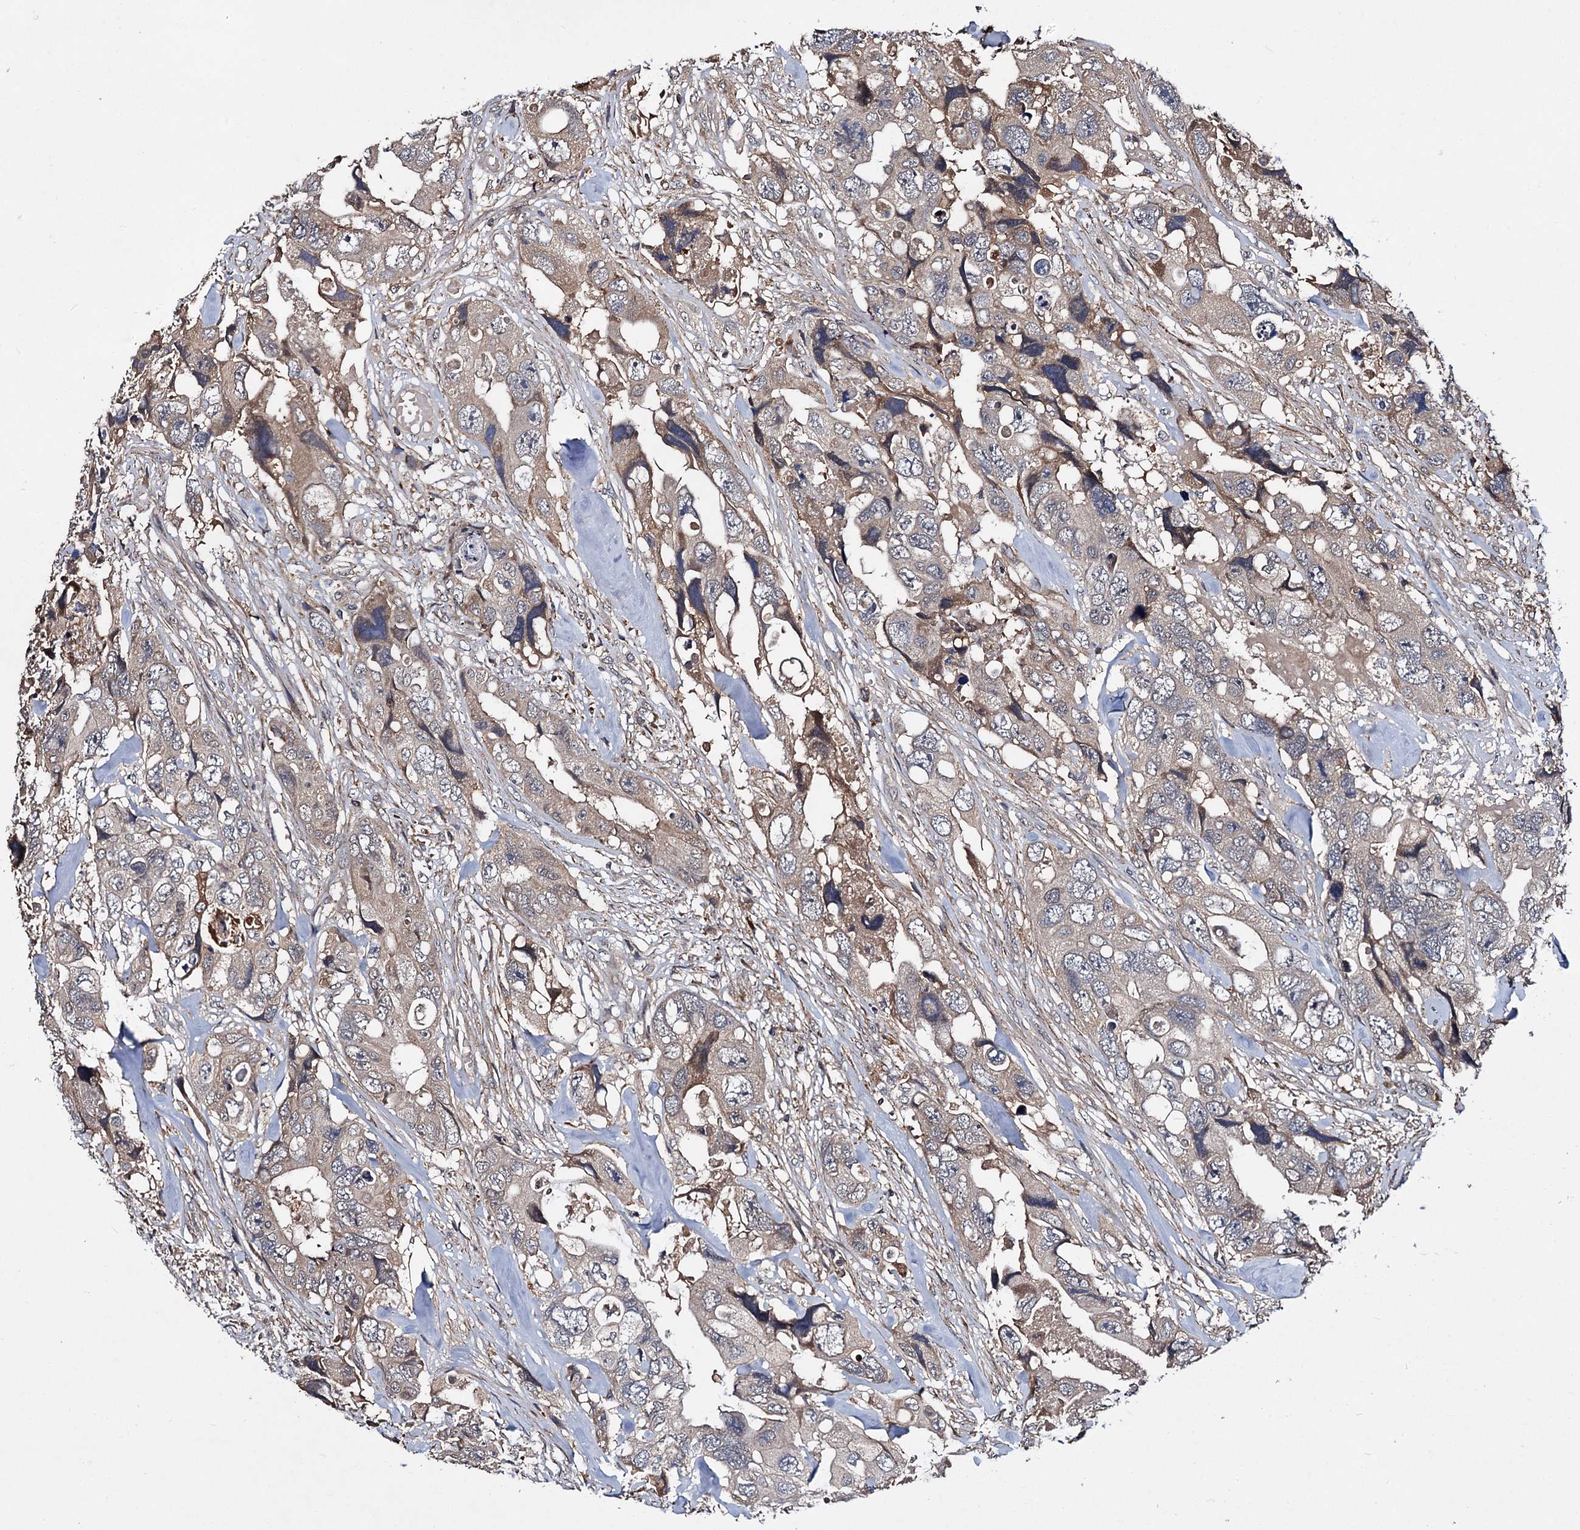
{"staining": {"intensity": "moderate", "quantity": "25%-75%", "location": "cytoplasmic/membranous"}, "tissue": "colorectal cancer", "cell_type": "Tumor cells", "image_type": "cancer", "snomed": [{"axis": "morphology", "description": "Adenocarcinoma, NOS"}, {"axis": "topography", "description": "Rectum"}], "caption": "Tumor cells show medium levels of moderate cytoplasmic/membranous staining in approximately 25%-75% of cells in colorectal cancer. (Stains: DAB (3,3'-diaminobenzidine) in brown, nuclei in blue, Microscopy: brightfield microscopy at high magnification).", "gene": "MBD6", "patient": {"sex": "male", "age": 57}}